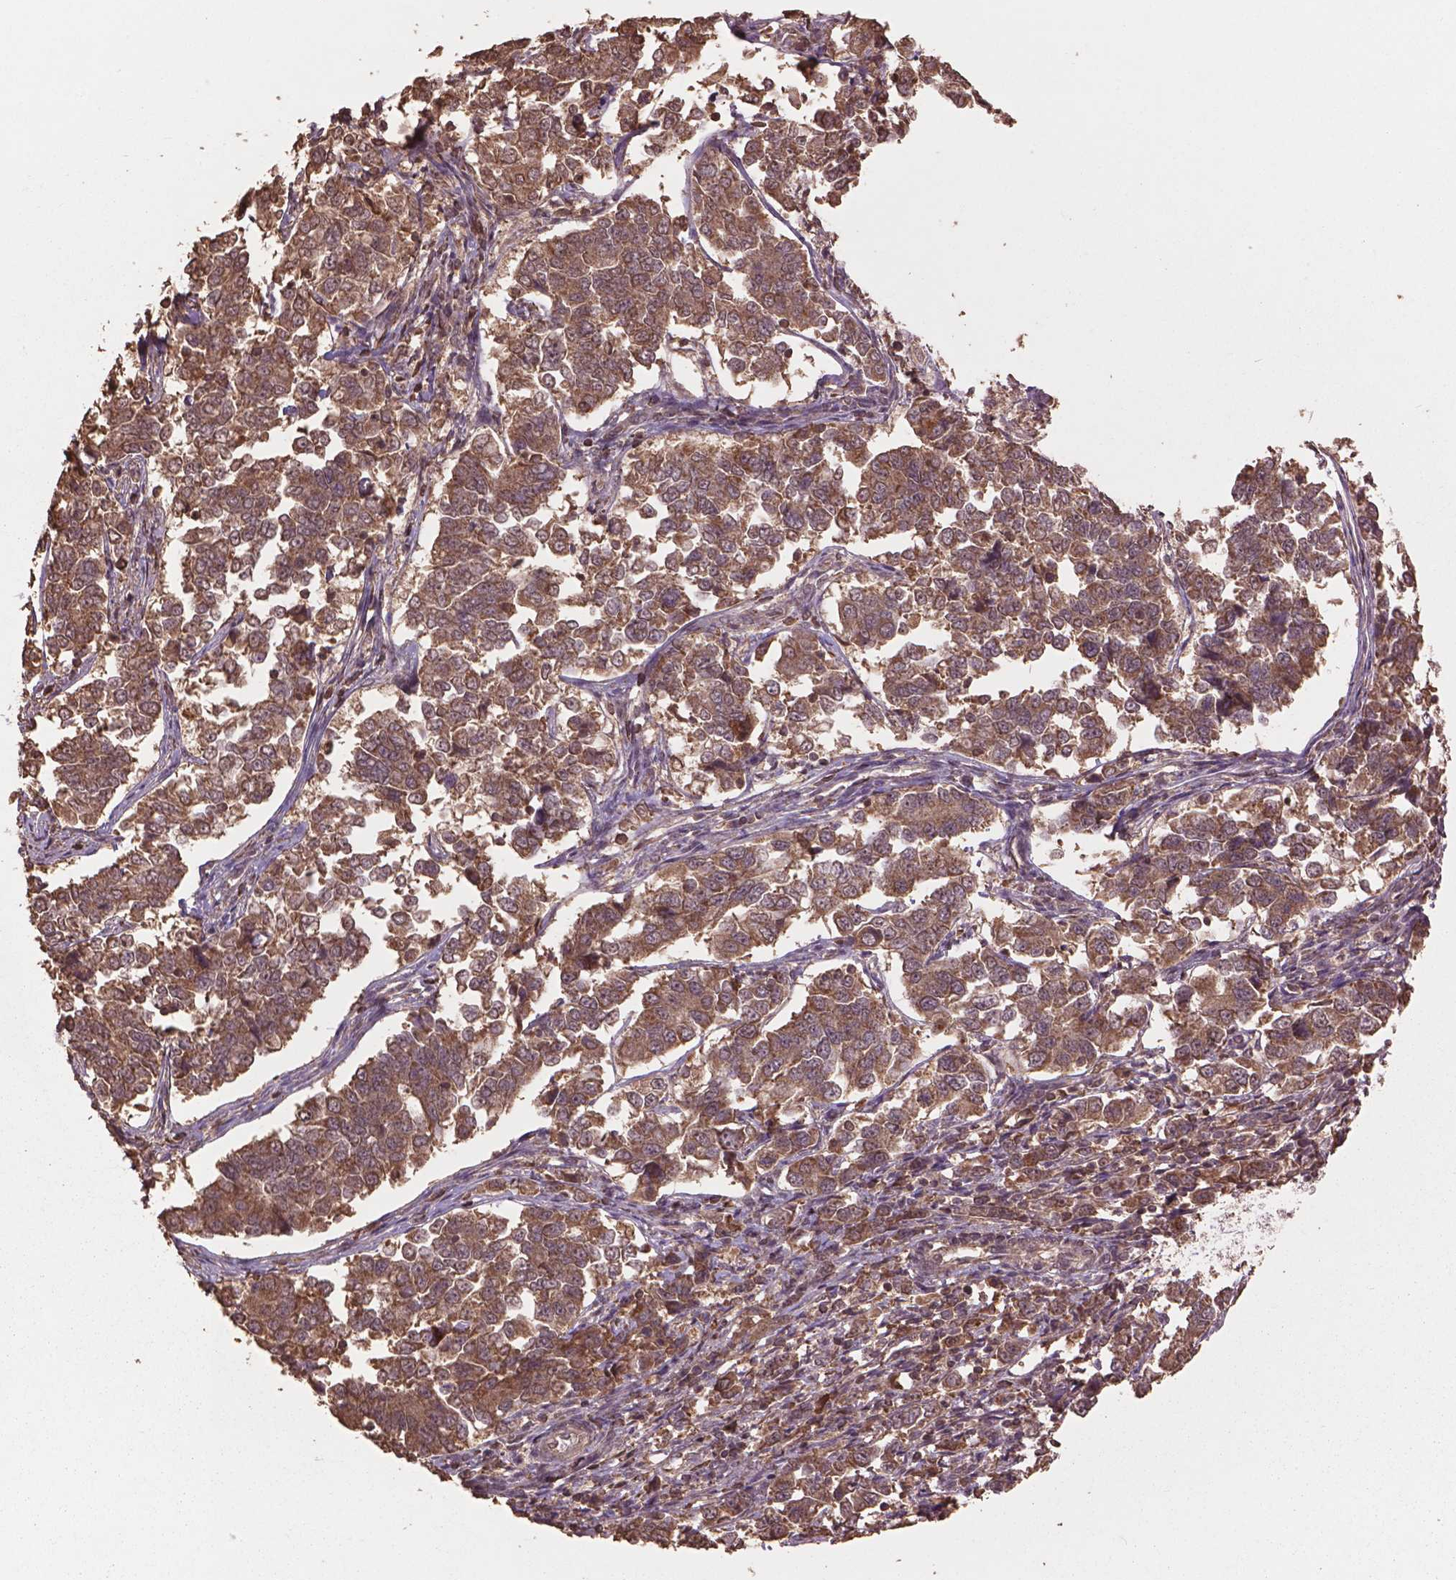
{"staining": {"intensity": "moderate", "quantity": ">75%", "location": "cytoplasmic/membranous"}, "tissue": "endometrial cancer", "cell_type": "Tumor cells", "image_type": "cancer", "snomed": [{"axis": "morphology", "description": "Adenocarcinoma, NOS"}, {"axis": "topography", "description": "Endometrium"}], "caption": "Immunohistochemistry (DAB (3,3'-diaminobenzidine)) staining of endometrial cancer (adenocarcinoma) displays moderate cytoplasmic/membranous protein staining in approximately >75% of tumor cells. (DAB = brown stain, brightfield microscopy at high magnification).", "gene": "BABAM1", "patient": {"sex": "female", "age": 43}}